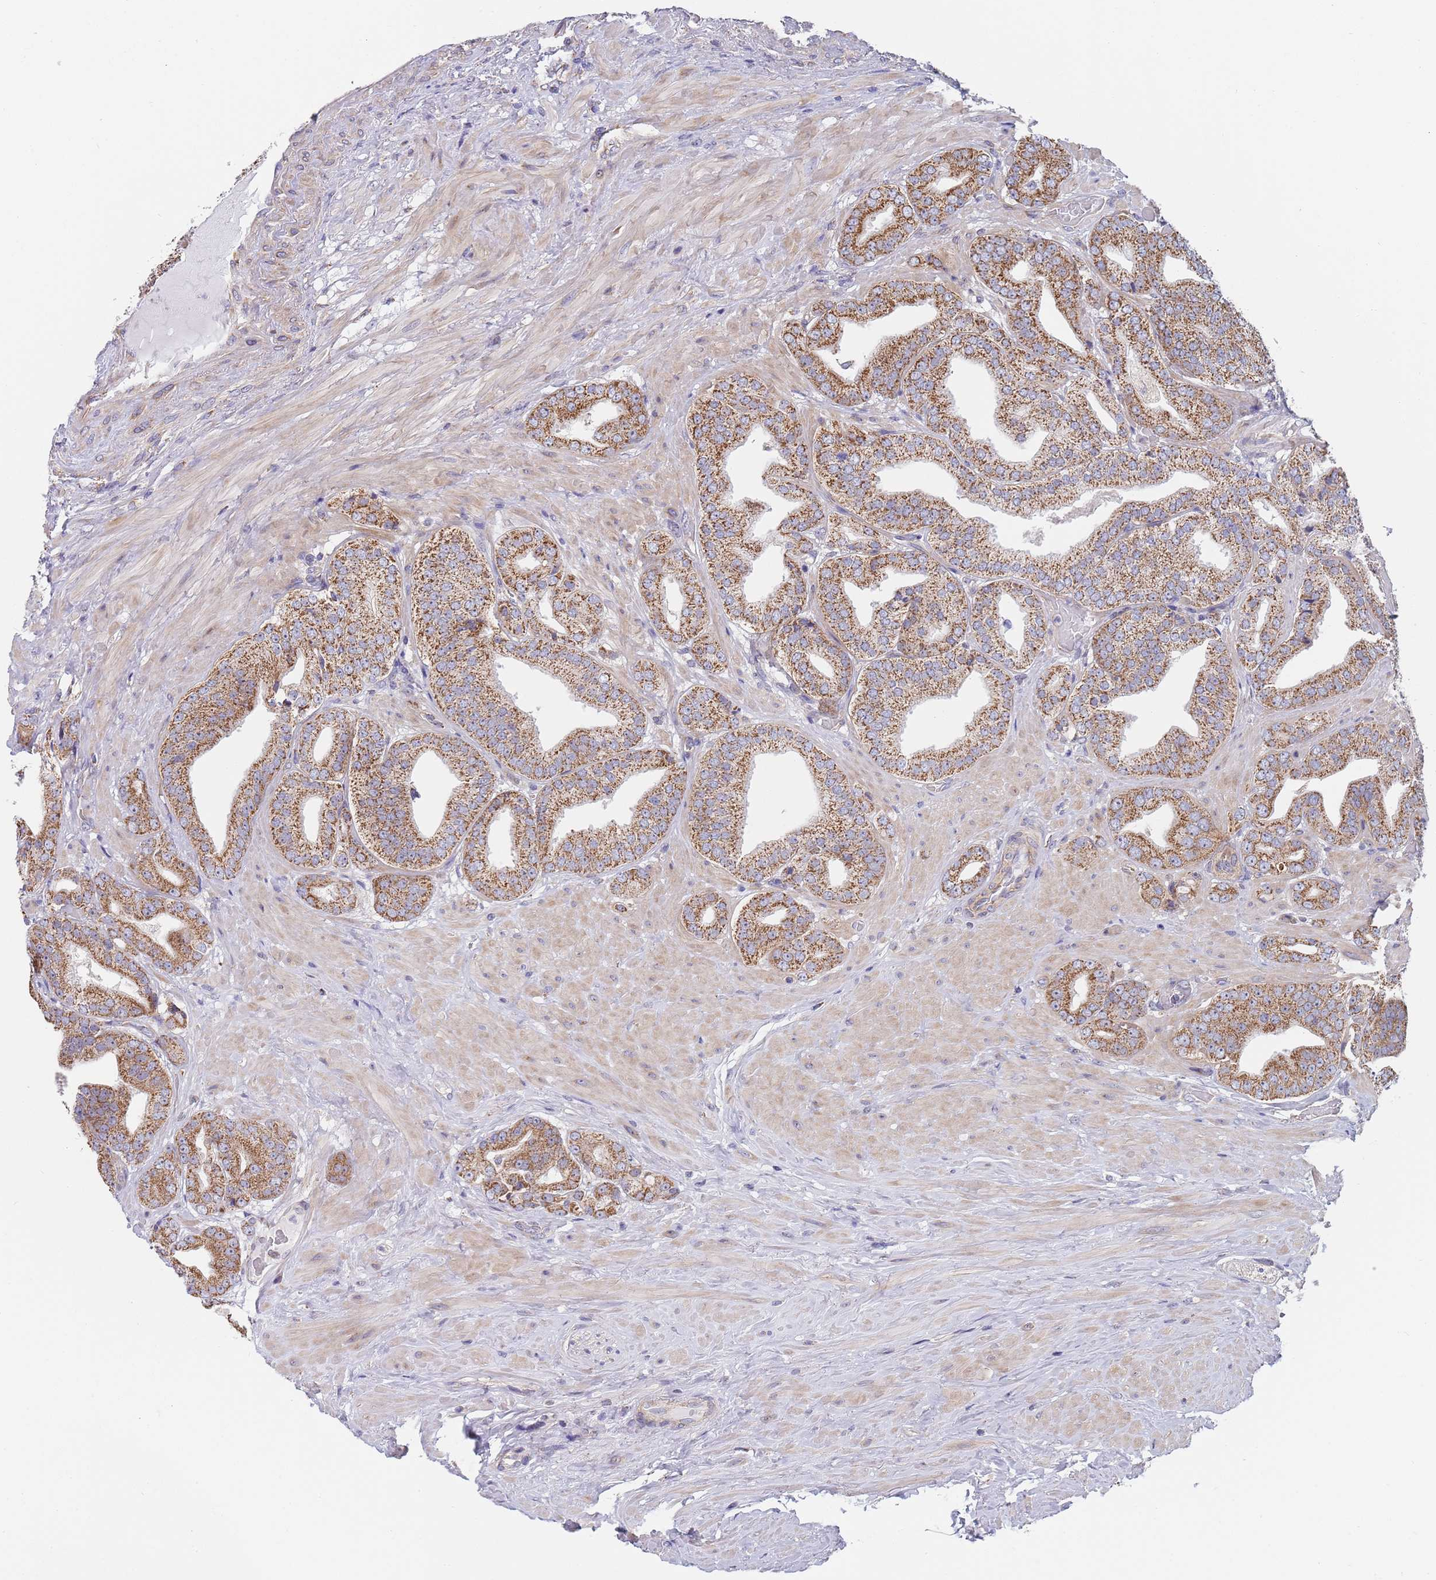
{"staining": {"intensity": "moderate", "quantity": ">75%", "location": "cytoplasmic/membranous"}, "tissue": "prostate cancer", "cell_type": "Tumor cells", "image_type": "cancer", "snomed": [{"axis": "morphology", "description": "Adenocarcinoma, High grade"}, {"axis": "topography", "description": "Prostate"}], "caption": "An image of prostate adenocarcinoma (high-grade) stained for a protein shows moderate cytoplasmic/membranous brown staining in tumor cells. (DAB IHC with brightfield microscopy, high magnification).", "gene": "PWWP3A", "patient": {"sex": "male", "age": 63}}